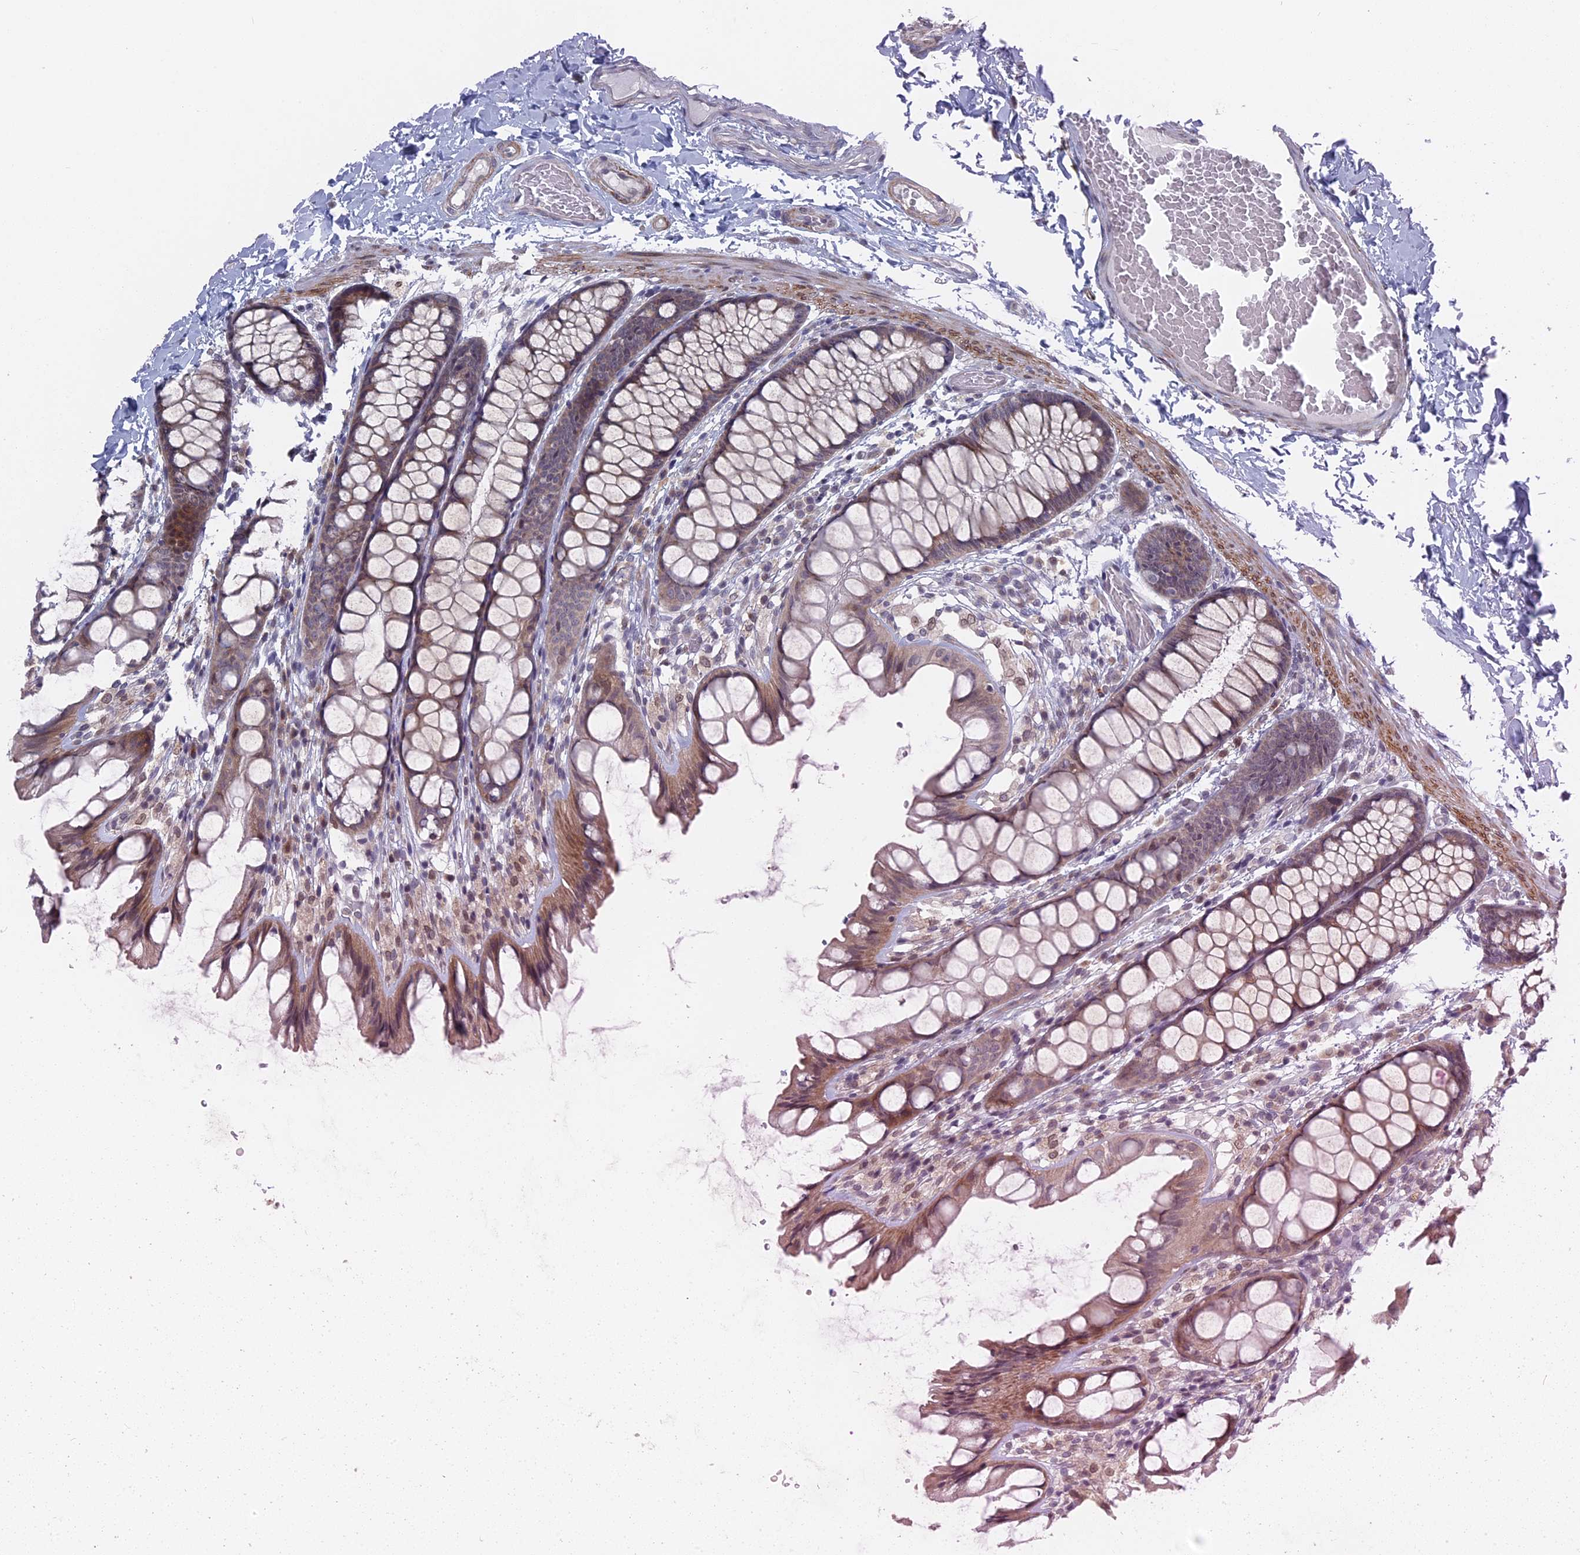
{"staining": {"intensity": "negative", "quantity": "none", "location": "none"}, "tissue": "colon", "cell_type": "Endothelial cells", "image_type": "normal", "snomed": [{"axis": "morphology", "description": "Normal tissue, NOS"}, {"axis": "topography", "description": "Colon"}], "caption": "High power microscopy histopathology image of an immunohistochemistry (IHC) micrograph of benign colon, revealing no significant staining in endothelial cells. (Stains: DAB (3,3'-diaminobenzidine) immunohistochemistry (IHC) with hematoxylin counter stain, Microscopy: brightfield microscopy at high magnification).", "gene": "MTRF1", "patient": {"sex": "male", "age": 47}}